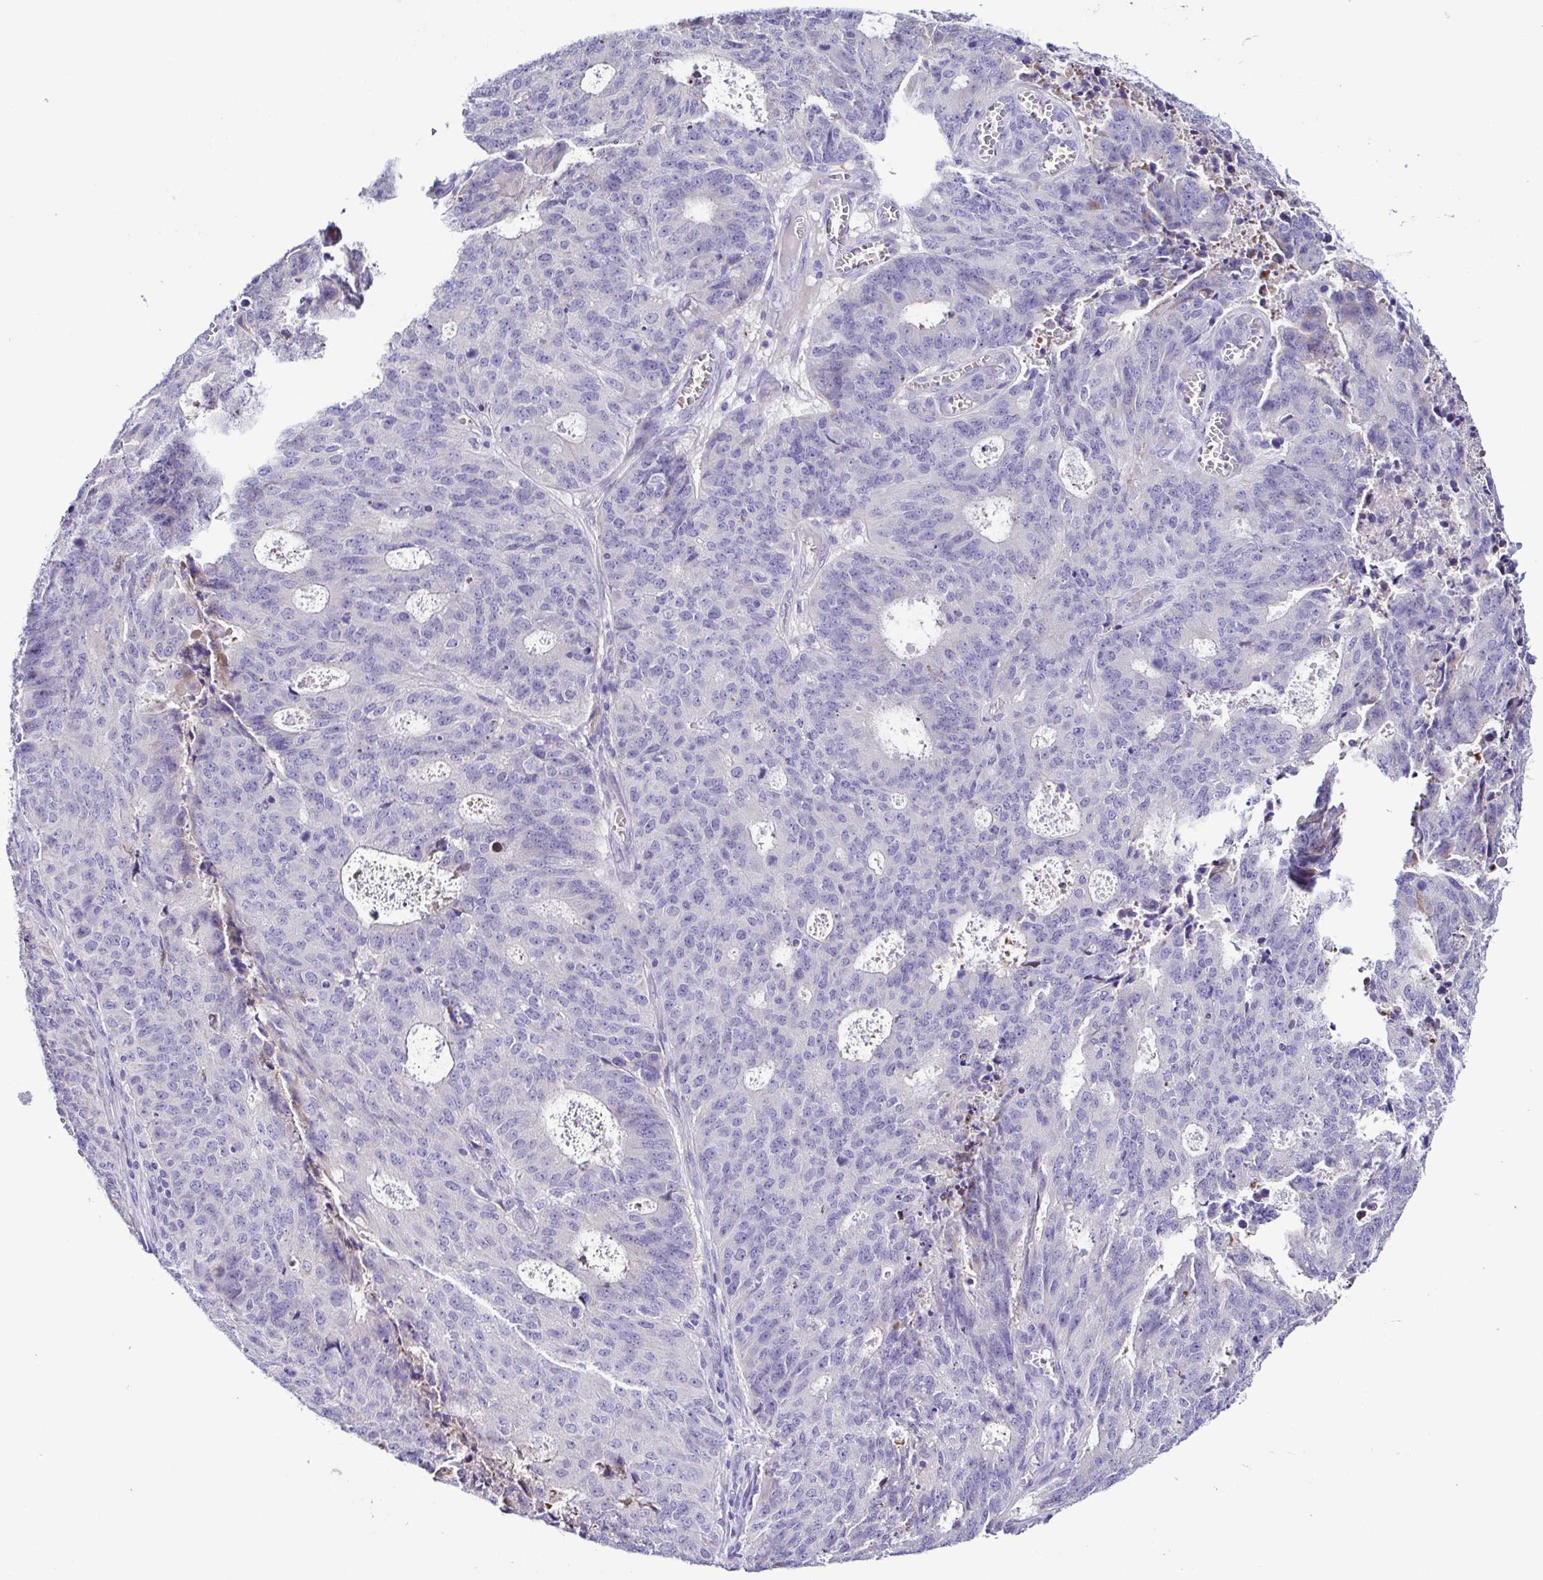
{"staining": {"intensity": "negative", "quantity": "none", "location": "none"}, "tissue": "endometrial cancer", "cell_type": "Tumor cells", "image_type": "cancer", "snomed": [{"axis": "morphology", "description": "Adenocarcinoma, NOS"}, {"axis": "topography", "description": "Endometrium"}], "caption": "Tumor cells show no significant staining in endometrial cancer (adenocarcinoma). The staining was performed using DAB (3,3'-diaminobenzidine) to visualize the protein expression in brown, while the nuclei were stained in blue with hematoxylin (Magnification: 20x).", "gene": "SRL", "patient": {"sex": "female", "age": 82}}